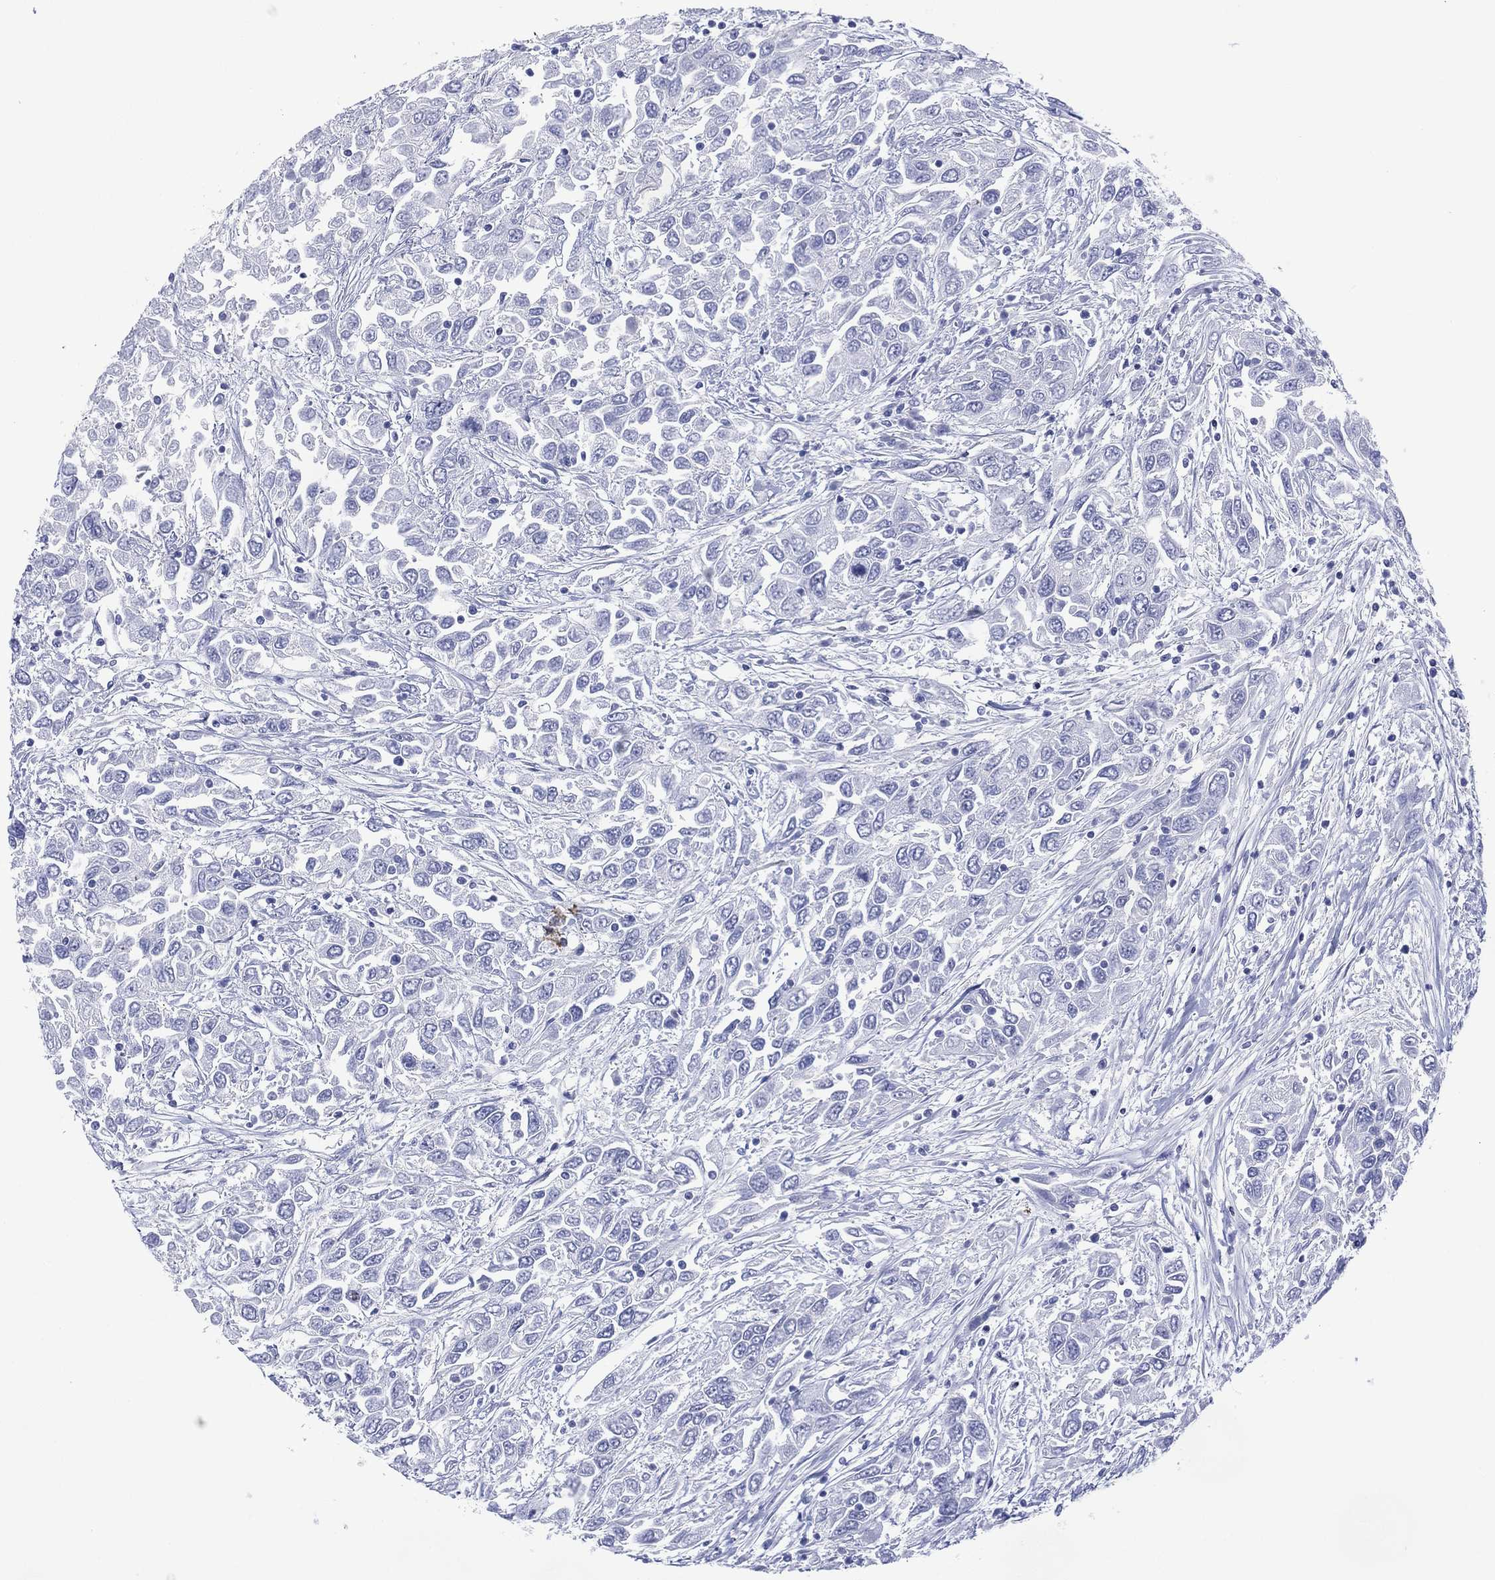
{"staining": {"intensity": "negative", "quantity": "none", "location": "none"}, "tissue": "urothelial cancer", "cell_type": "Tumor cells", "image_type": "cancer", "snomed": [{"axis": "morphology", "description": "Urothelial carcinoma, High grade"}, {"axis": "topography", "description": "Urinary bladder"}], "caption": "Photomicrograph shows no significant protein positivity in tumor cells of urothelial cancer.", "gene": "DSG1", "patient": {"sex": "male", "age": 76}}